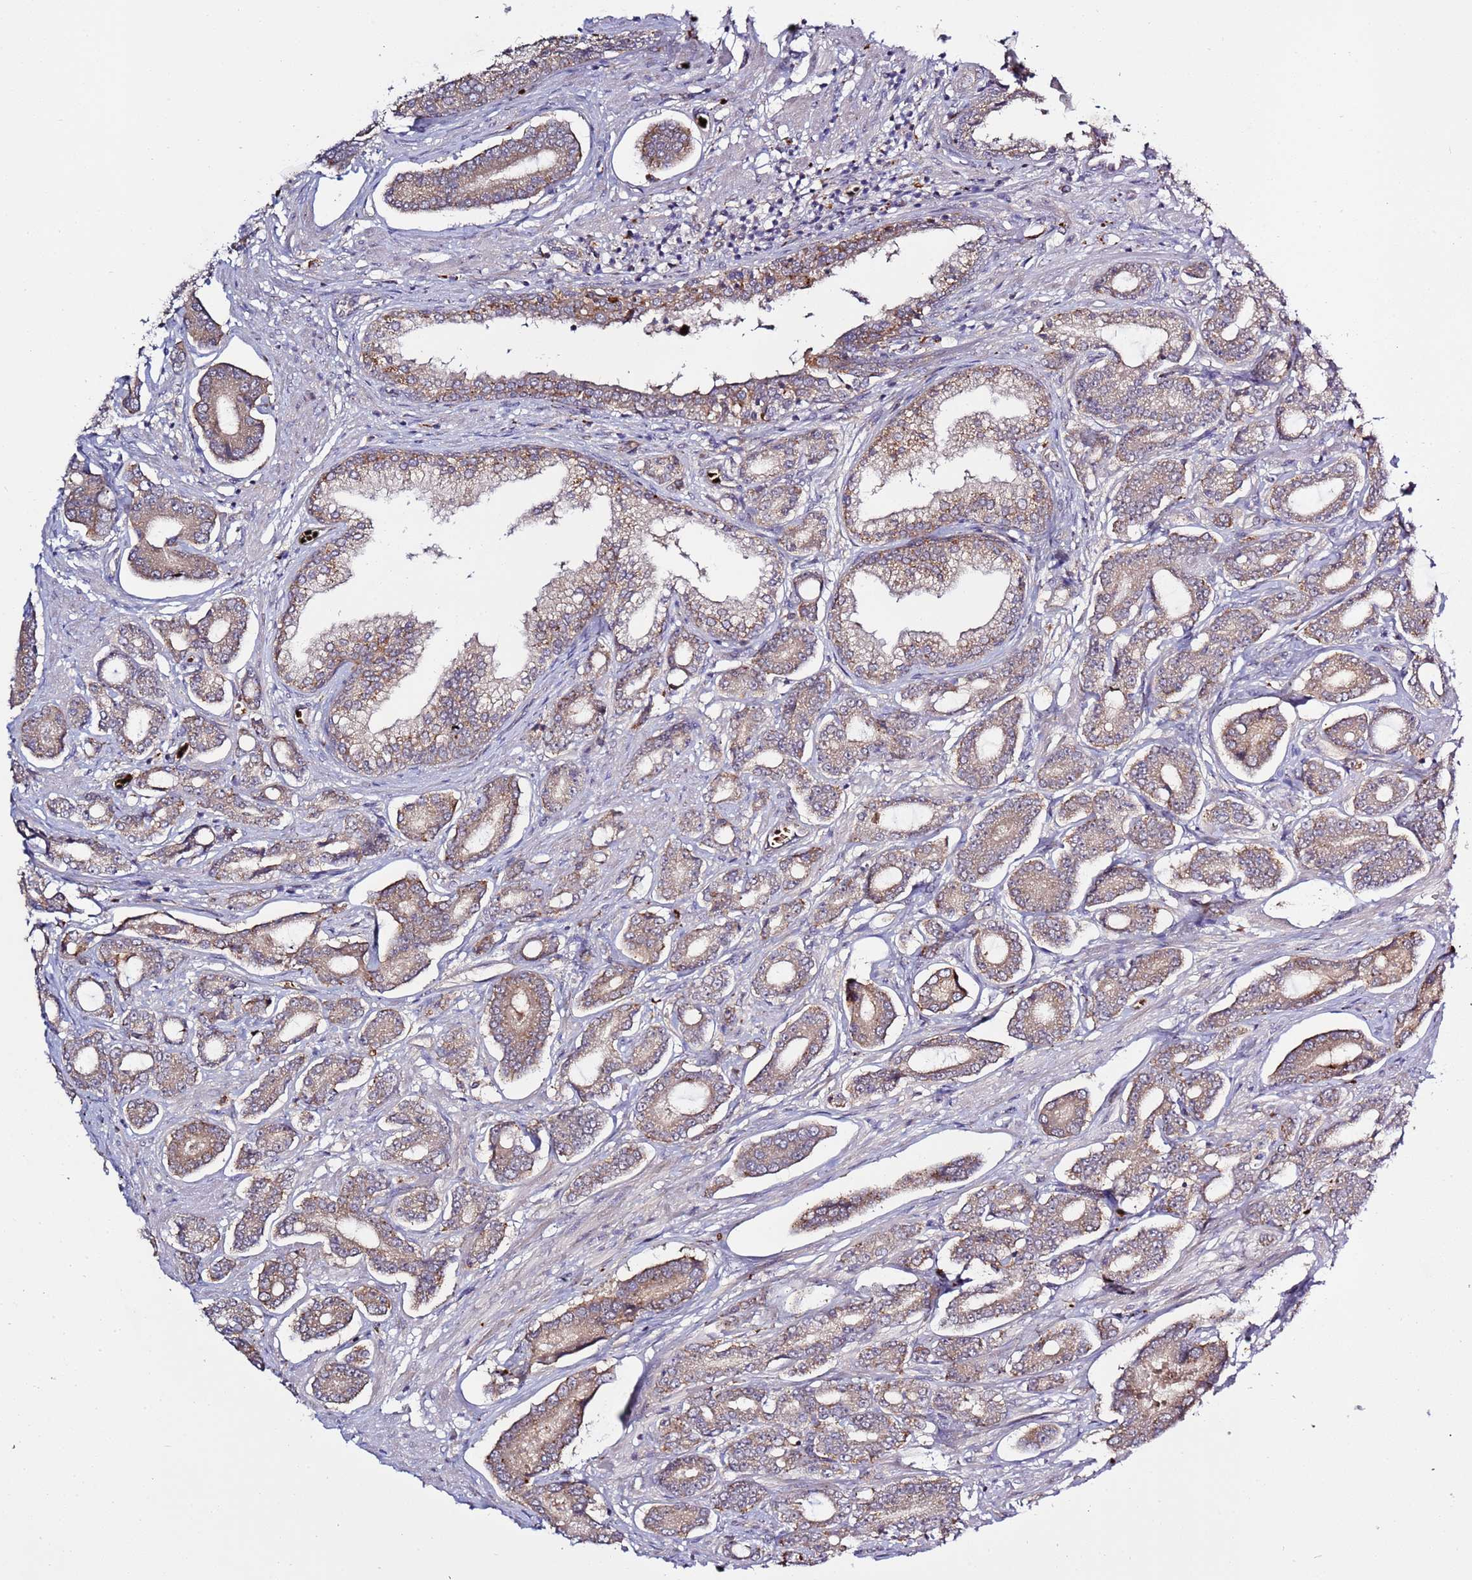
{"staining": {"intensity": "weak", "quantity": ">75%", "location": "cytoplasmic/membranous"}, "tissue": "prostate cancer", "cell_type": "Tumor cells", "image_type": "cancer", "snomed": [{"axis": "morphology", "description": "Adenocarcinoma, NOS"}, {"axis": "topography", "description": "Prostate and seminal vesicle, NOS"}], "caption": "Weak cytoplasmic/membranous protein expression is present in about >75% of tumor cells in prostate cancer.", "gene": "VPS36", "patient": {"sex": "male", "age": 76}}